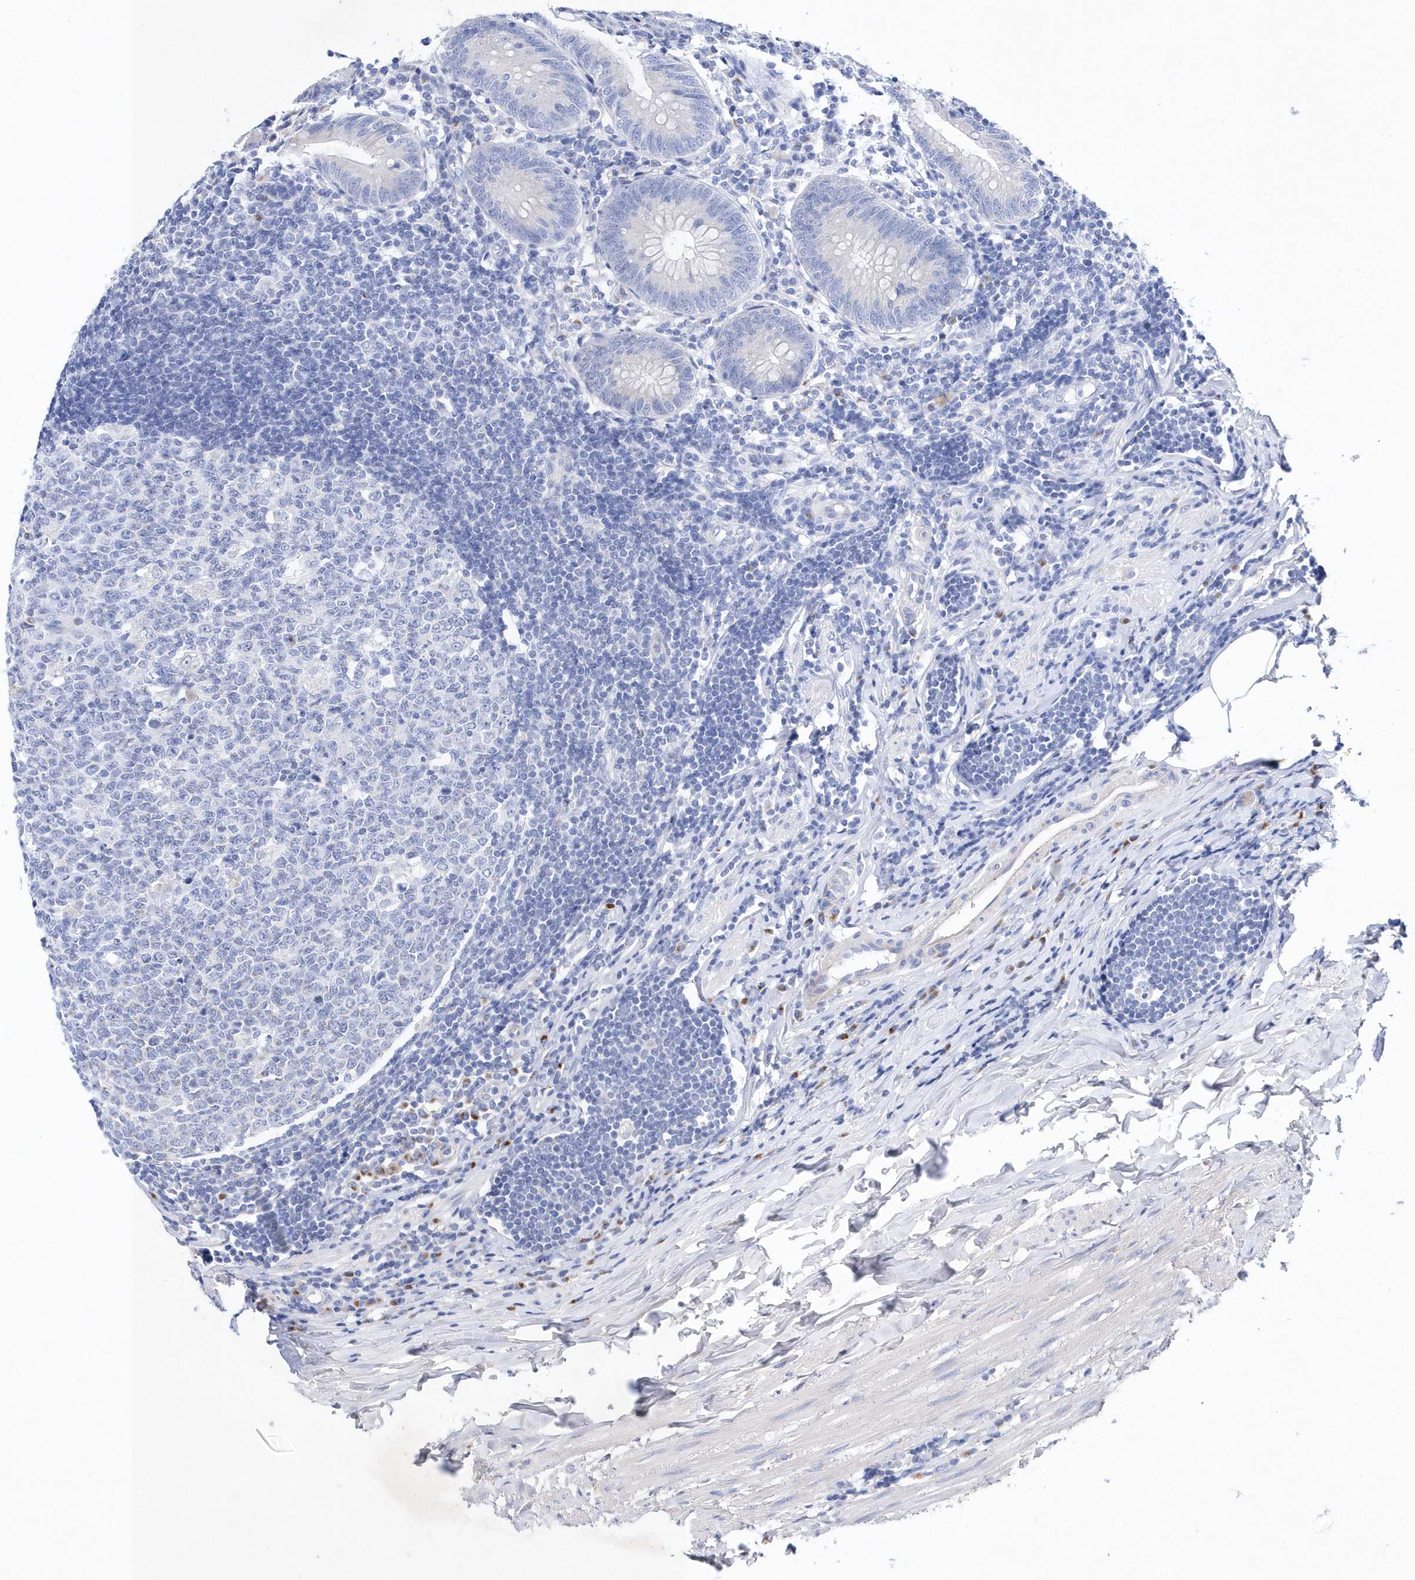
{"staining": {"intensity": "weak", "quantity": "25%-75%", "location": "cytoplasmic/membranous"}, "tissue": "appendix", "cell_type": "Glandular cells", "image_type": "normal", "snomed": [{"axis": "morphology", "description": "Normal tissue, NOS"}, {"axis": "topography", "description": "Appendix"}], "caption": "Immunohistochemical staining of normal appendix demonstrates weak cytoplasmic/membranous protein staining in about 25%-75% of glandular cells.", "gene": "METTL8", "patient": {"sex": "female", "age": 54}}